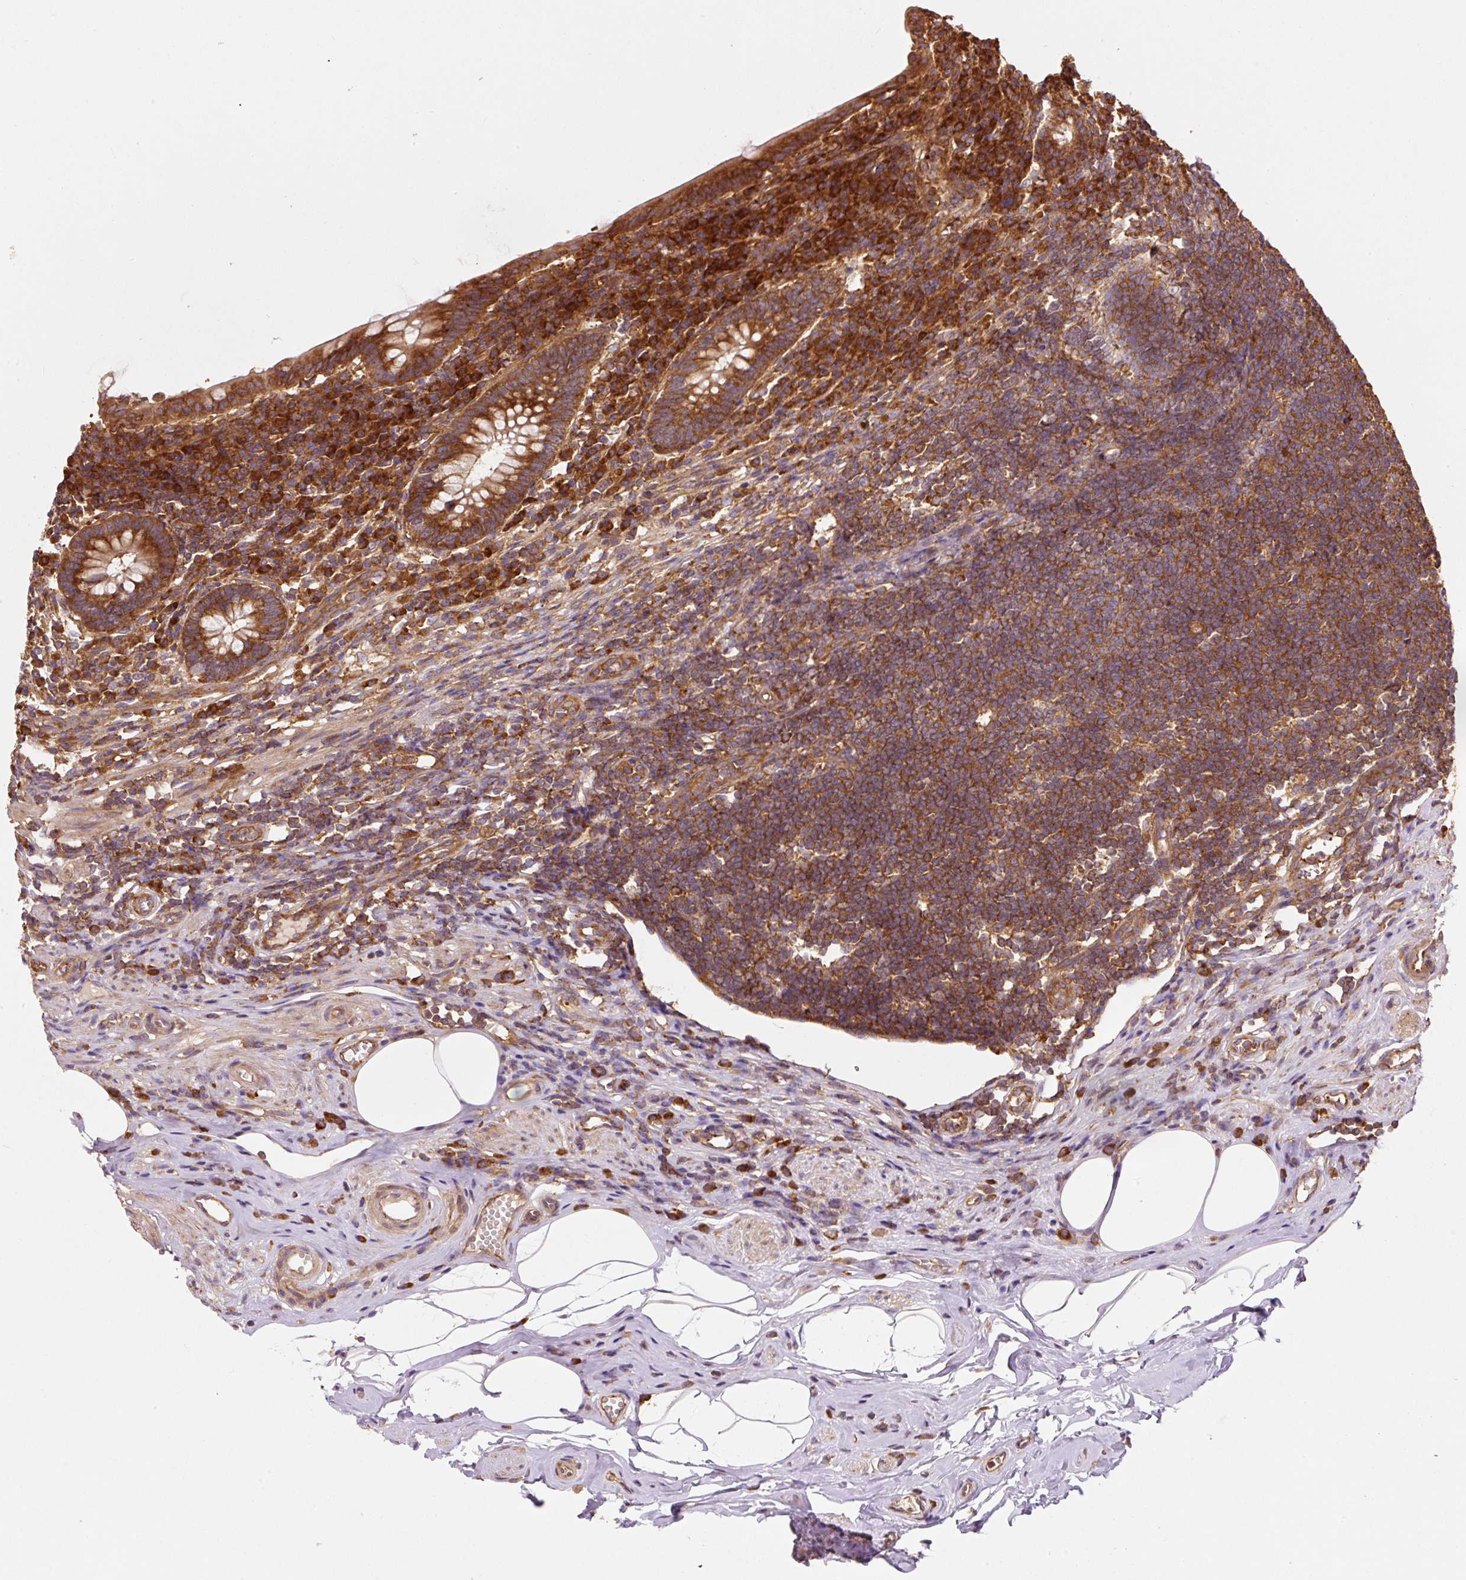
{"staining": {"intensity": "strong", "quantity": ">75%", "location": "cytoplasmic/membranous"}, "tissue": "appendix", "cell_type": "Glandular cells", "image_type": "normal", "snomed": [{"axis": "morphology", "description": "Normal tissue, NOS"}, {"axis": "topography", "description": "Appendix"}], "caption": "A micrograph showing strong cytoplasmic/membranous positivity in approximately >75% of glandular cells in benign appendix, as visualized by brown immunohistochemical staining.", "gene": "EIF2S2", "patient": {"sex": "female", "age": 56}}